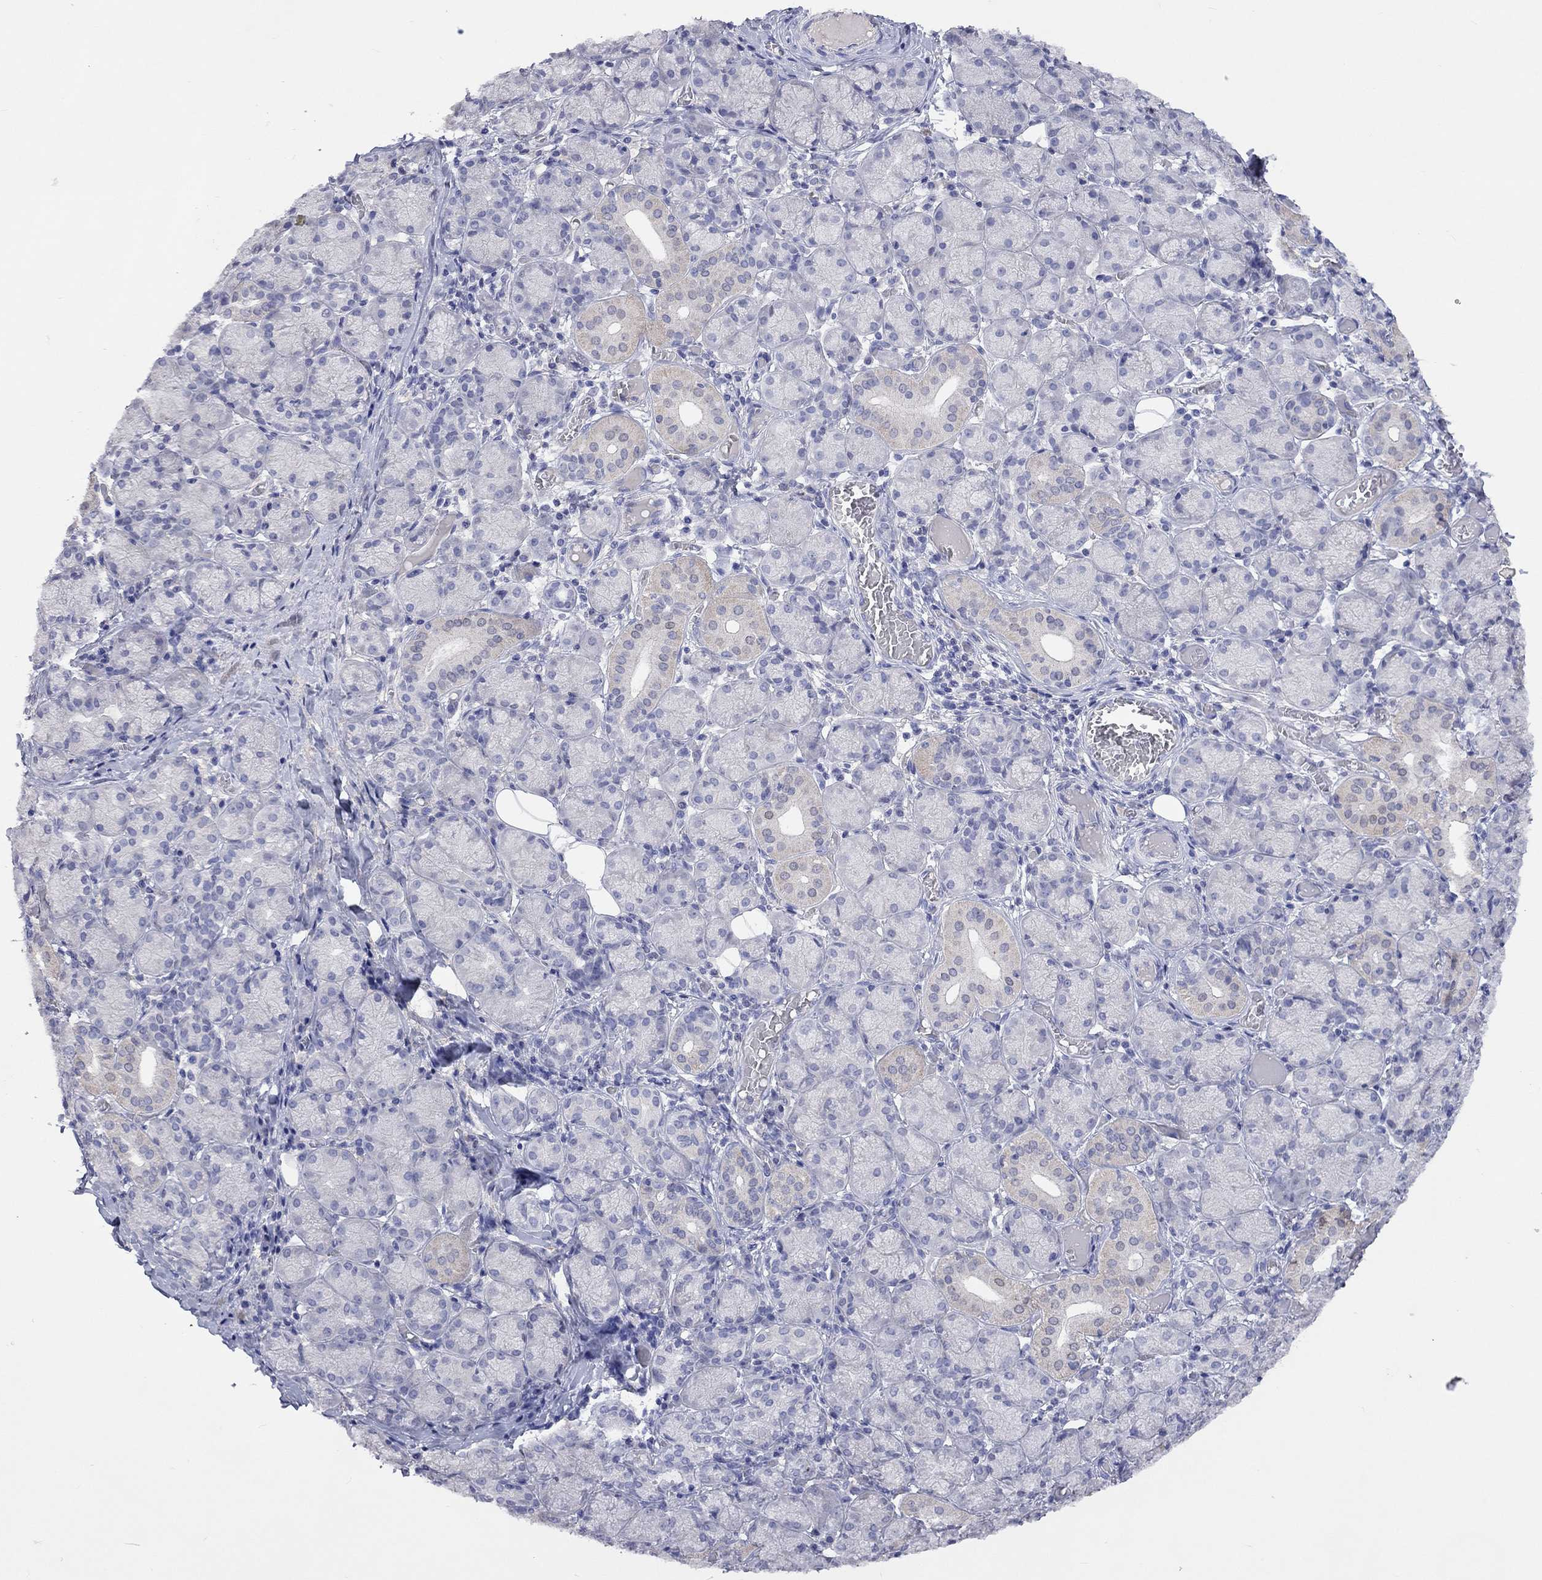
{"staining": {"intensity": "weak", "quantity": "<25%", "location": "cytoplasmic/membranous"}, "tissue": "salivary gland", "cell_type": "Glandular cells", "image_type": "normal", "snomed": [{"axis": "morphology", "description": "Normal tissue, NOS"}, {"axis": "topography", "description": "Salivary gland"}, {"axis": "topography", "description": "Peripheral nerve tissue"}], "caption": "A high-resolution micrograph shows immunohistochemistry staining of normal salivary gland, which exhibits no significant positivity in glandular cells.", "gene": "LRFN4", "patient": {"sex": "female", "age": 24}}